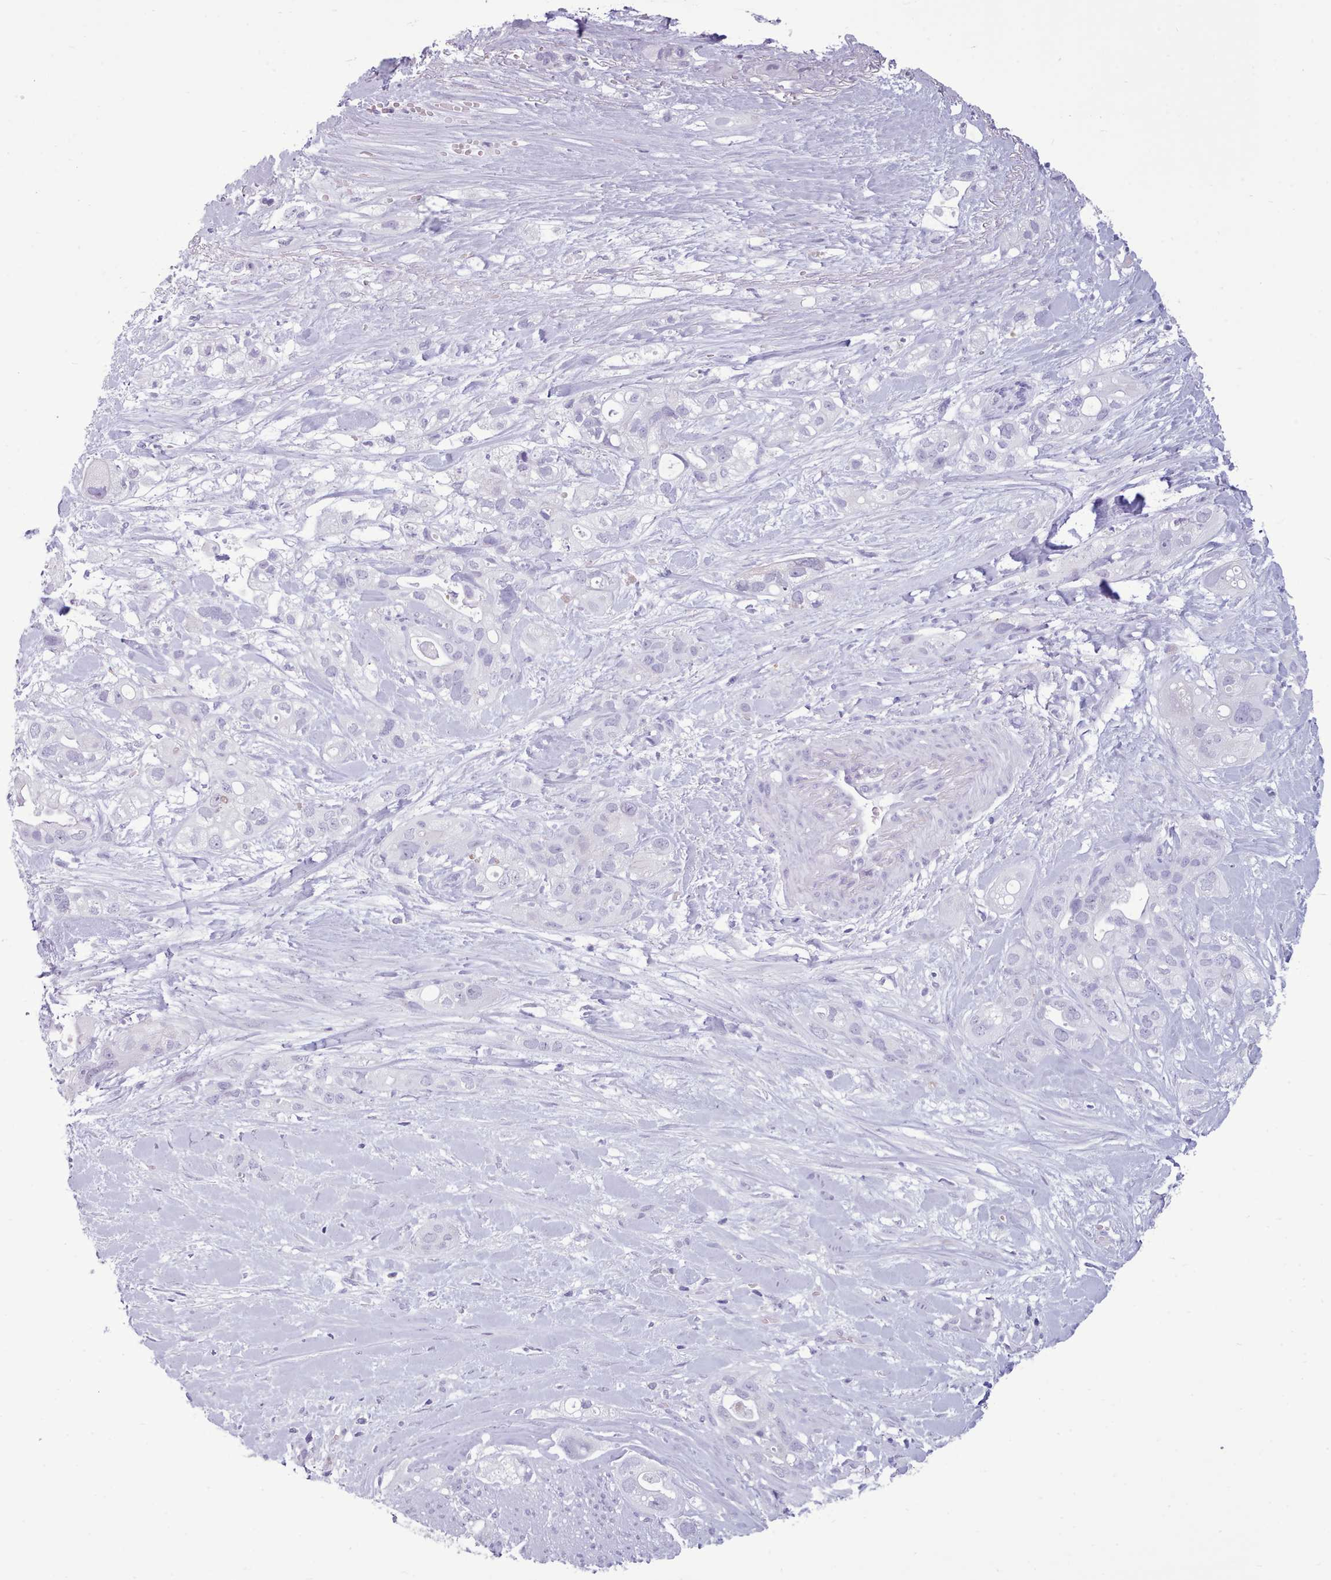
{"staining": {"intensity": "negative", "quantity": "none", "location": "none"}, "tissue": "pancreatic cancer", "cell_type": "Tumor cells", "image_type": "cancer", "snomed": [{"axis": "morphology", "description": "Adenocarcinoma, NOS"}, {"axis": "topography", "description": "Pancreas"}], "caption": "Pancreatic adenocarcinoma was stained to show a protein in brown. There is no significant staining in tumor cells.", "gene": "FBXO48", "patient": {"sex": "male", "age": 44}}